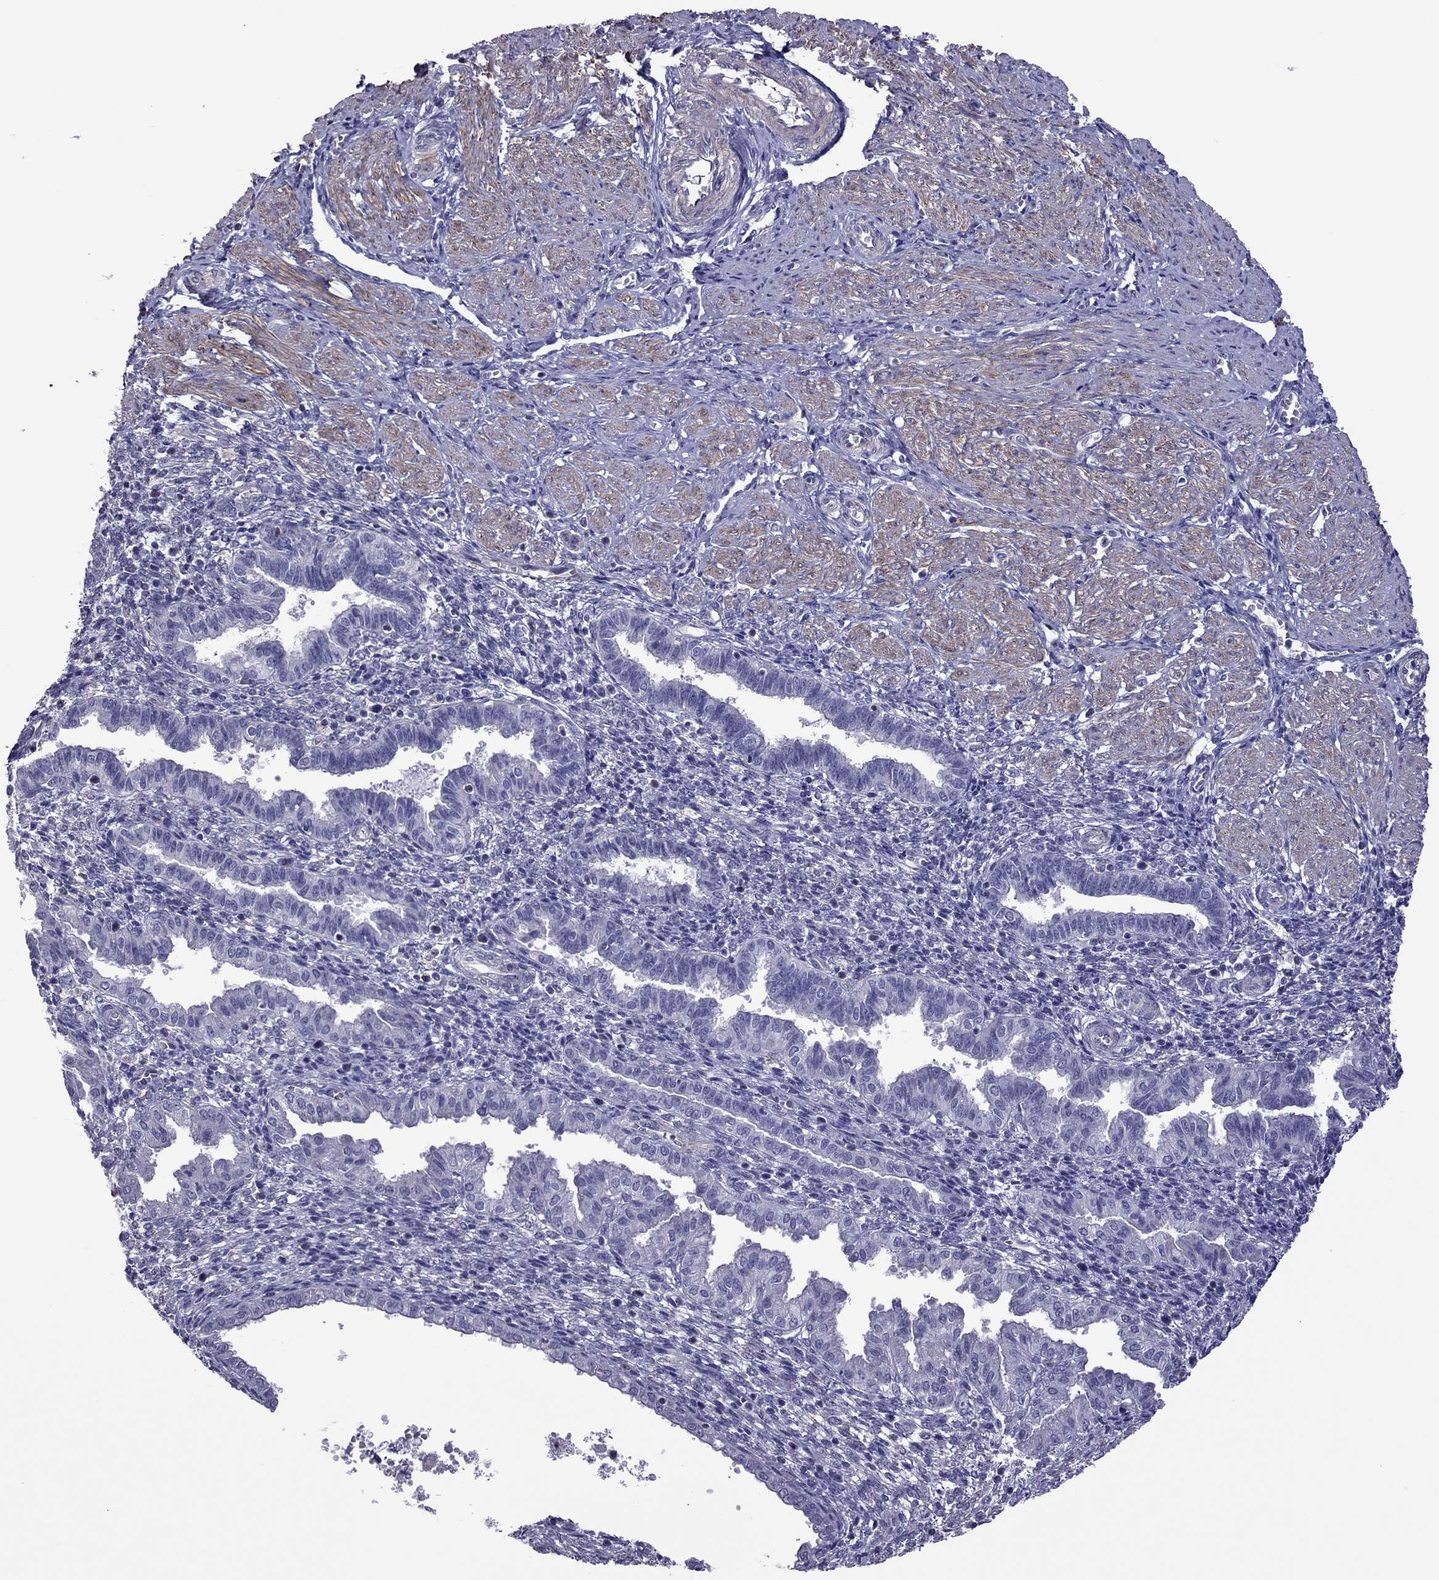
{"staining": {"intensity": "negative", "quantity": "none", "location": "none"}, "tissue": "endometrium", "cell_type": "Cells in endometrial stroma", "image_type": "normal", "snomed": [{"axis": "morphology", "description": "Normal tissue, NOS"}, {"axis": "topography", "description": "Endometrium"}], "caption": "This is an immunohistochemistry (IHC) micrograph of unremarkable human endometrium. There is no staining in cells in endometrial stroma.", "gene": "SLC16A8", "patient": {"sex": "female", "age": 37}}